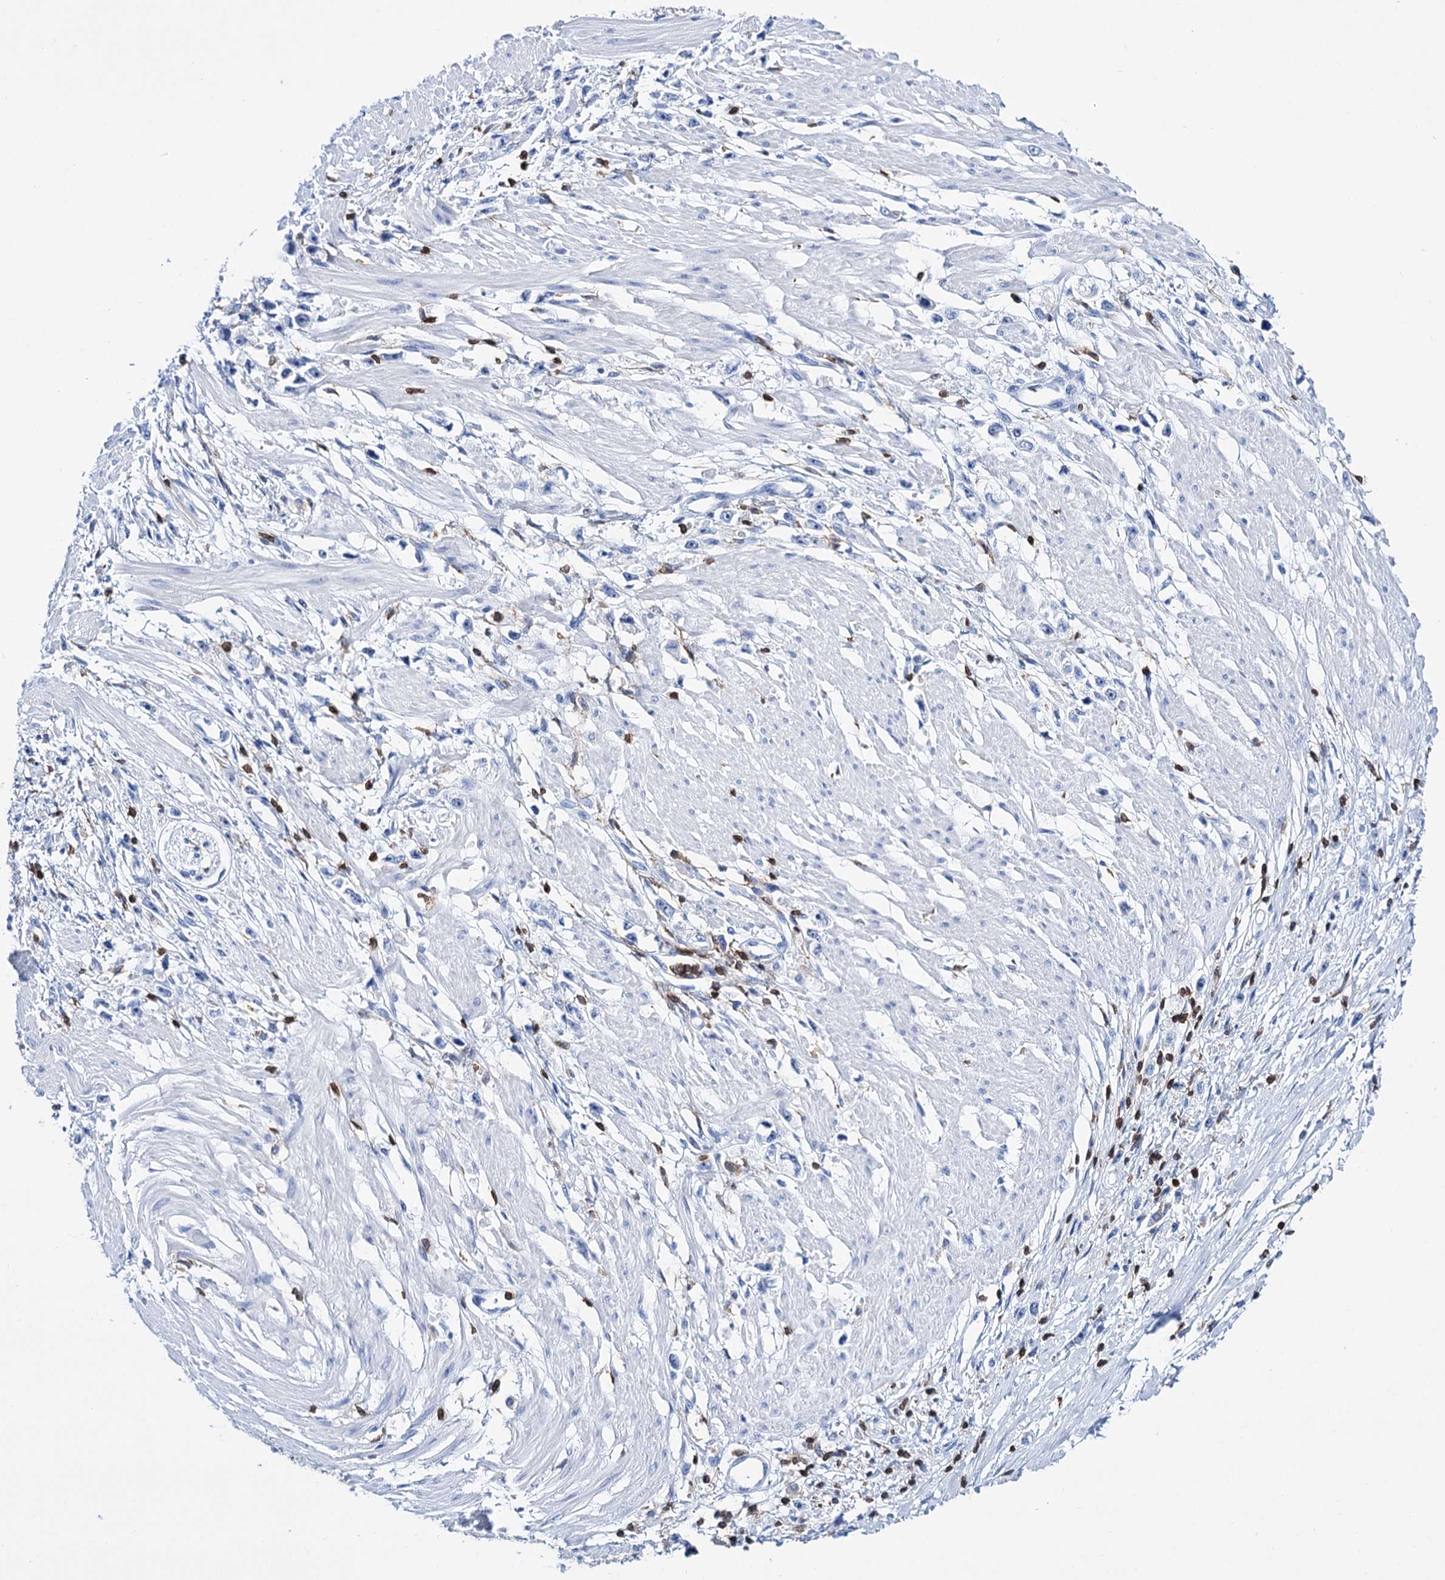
{"staining": {"intensity": "negative", "quantity": "none", "location": "none"}, "tissue": "stomach cancer", "cell_type": "Tumor cells", "image_type": "cancer", "snomed": [{"axis": "morphology", "description": "Adenocarcinoma, NOS"}, {"axis": "topography", "description": "Stomach"}], "caption": "Stomach cancer (adenocarcinoma) was stained to show a protein in brown. There is no significant staining in tumor cells.", "gene": "DEF6", "patient": {"sex": "female", "age": 59}}